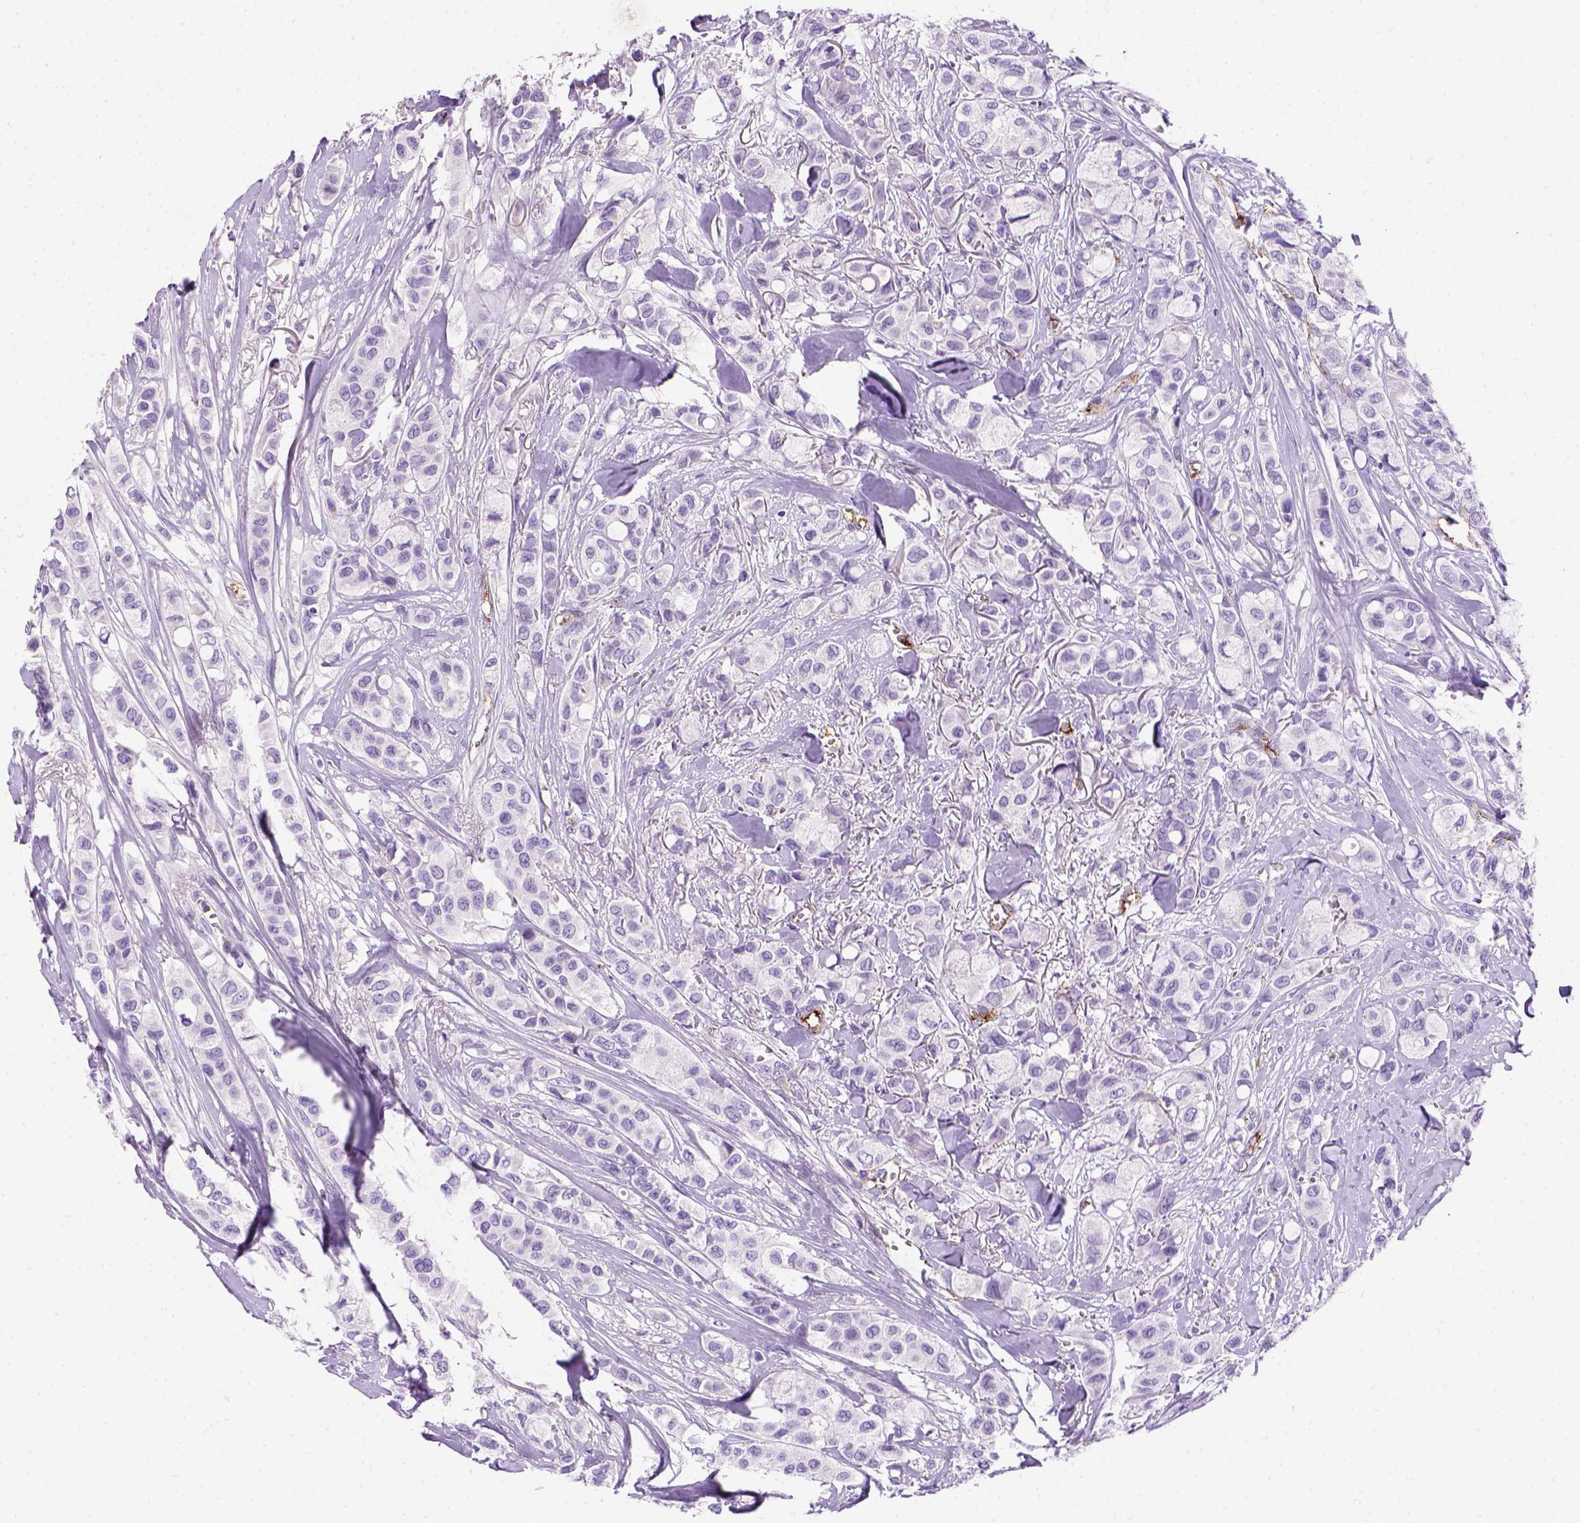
{"staining": {"intensity": "negative", "quantity": "none", "location": "none"}, "tissue": "breast cancer", "cell_type": "Tumor cells", "image_type": "cancer", "snomed": [{"axis": "morphology", "description": "Duct carcinoma"}, {"axis": "topography", "description": "Breast"}], "caption": "The photomicrograph shows no staining of tumor cells in breast cancer. (DAB (3,3'-diaminobenzidine) immunohistochemistry (IHC) visualized using brightfield microscopy, high magnification).", "gene": "VWF", "patient": {"sex": "female", "age": 85}}